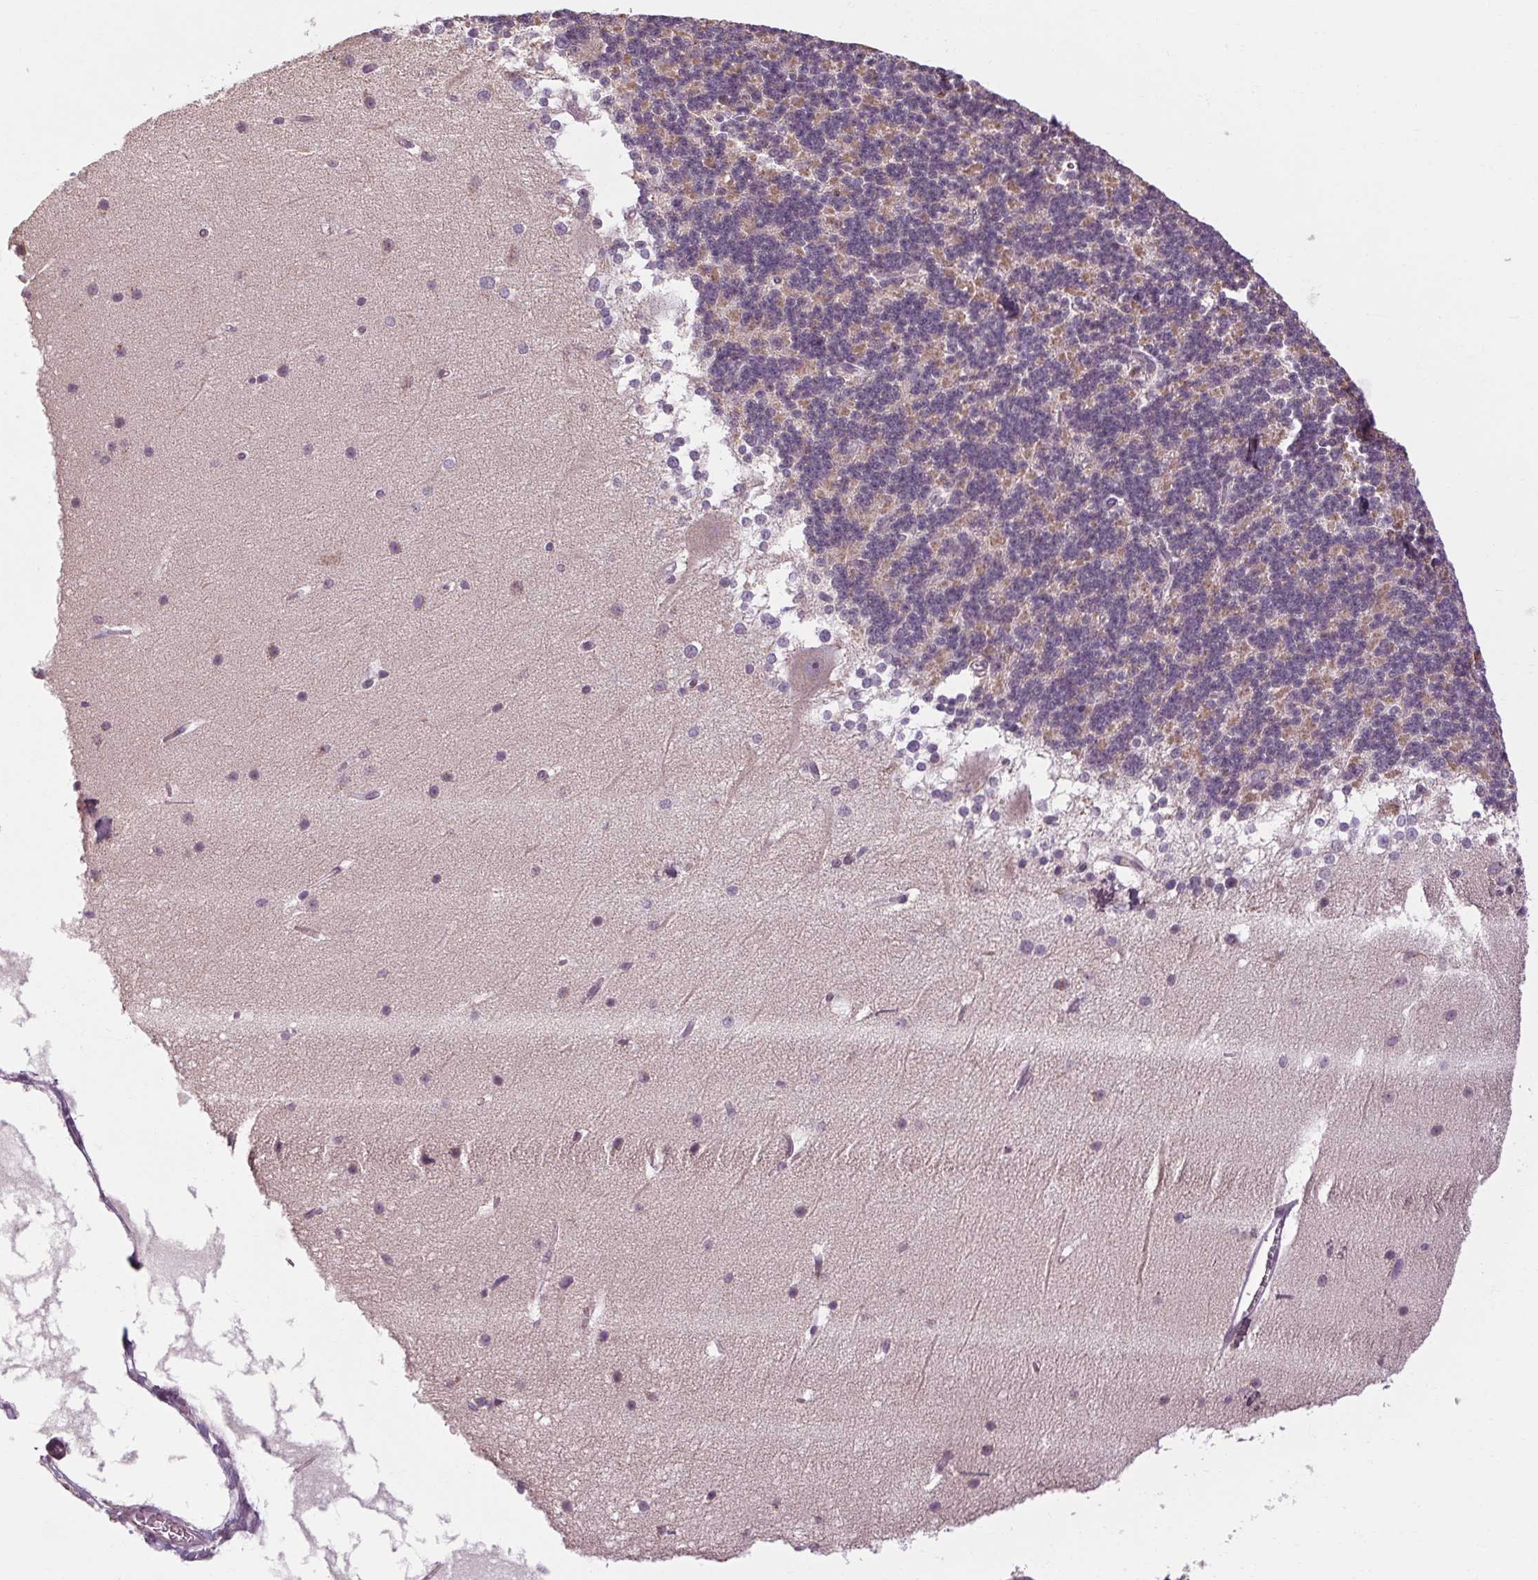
{"staining": {"intensity": "weak", "quantity": "25%-75%", "location": "cytoplasmic/membranous"}, "tissue": "cerebellum", "cell_type": "Cells in granular layer", "image_type": "normal", "snomed": [{"axis": "morphology", "description": "Normal tissue, NOS"}, {"axis": "topography", "description": "Cerebellum"}], "caption": "Protein staining of benign cerebellum shows weak cytoplasmic/membranous expression in about 25%-75% of cells in granular layer.", "gene": "KLHL40", "patient": {"sex": "female", "age": 19}}